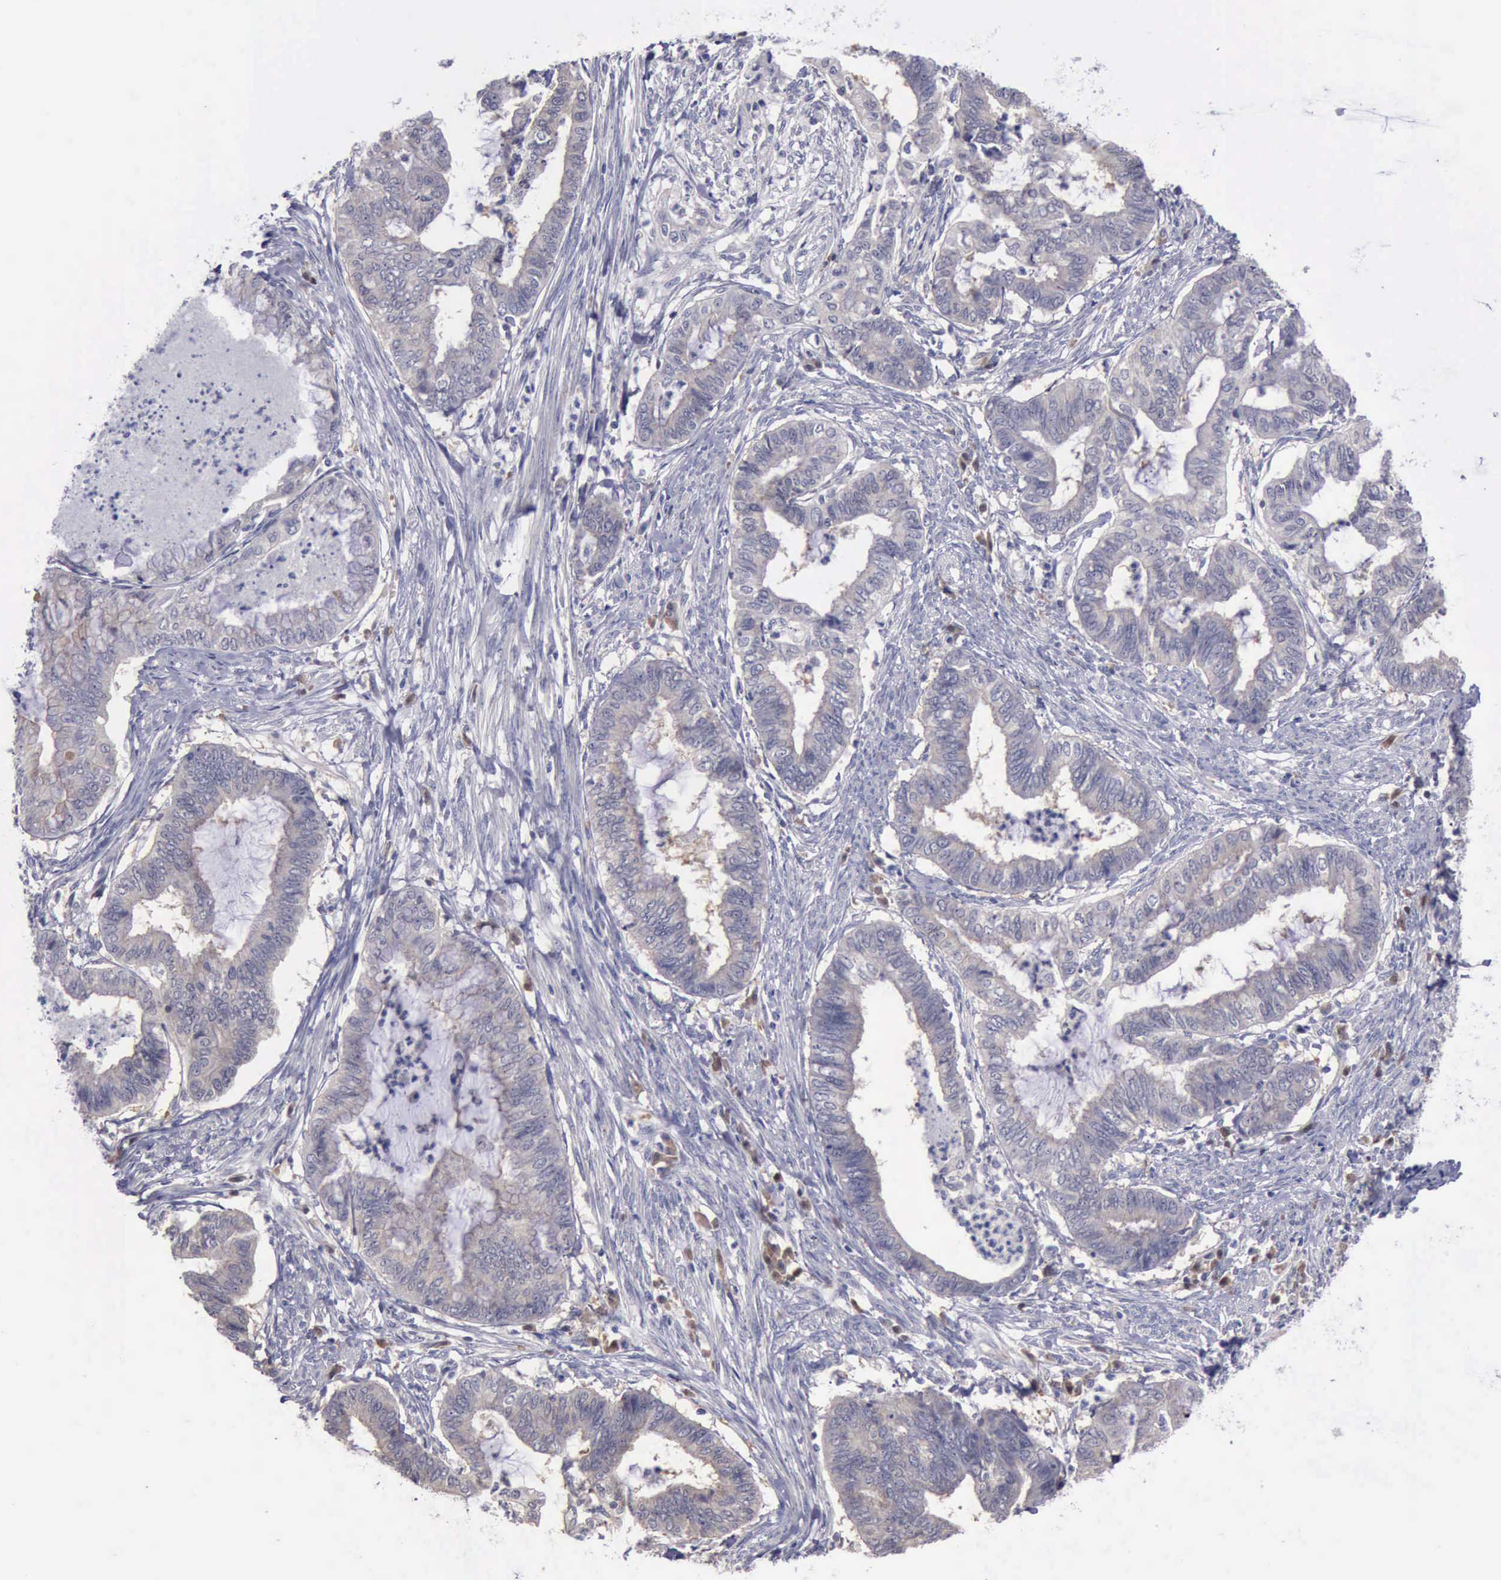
{"staining": {"intensity": "weak", "quantity": ">75%", "location": "cytoplasmic/membranous"}, "tissue": "endometrial cancer", "cell_type": "Tumor cells", "image_type": "cancer", "snomed": [{"axis": "morphology", "description": "Necrosis, NOS"}, {"axis": "morphology", "description": "Adenocarcinoma, NOS"}, {"axis": "topography", "description": "Endometrium"}], "caption": "IHC of human endometrial cancer shows low levels of weak cytoplasmic/membranous staining in approximately >75% of tumor cells.", "gene": "CEP128", "patient": {"sex": "female", "age": 79}}